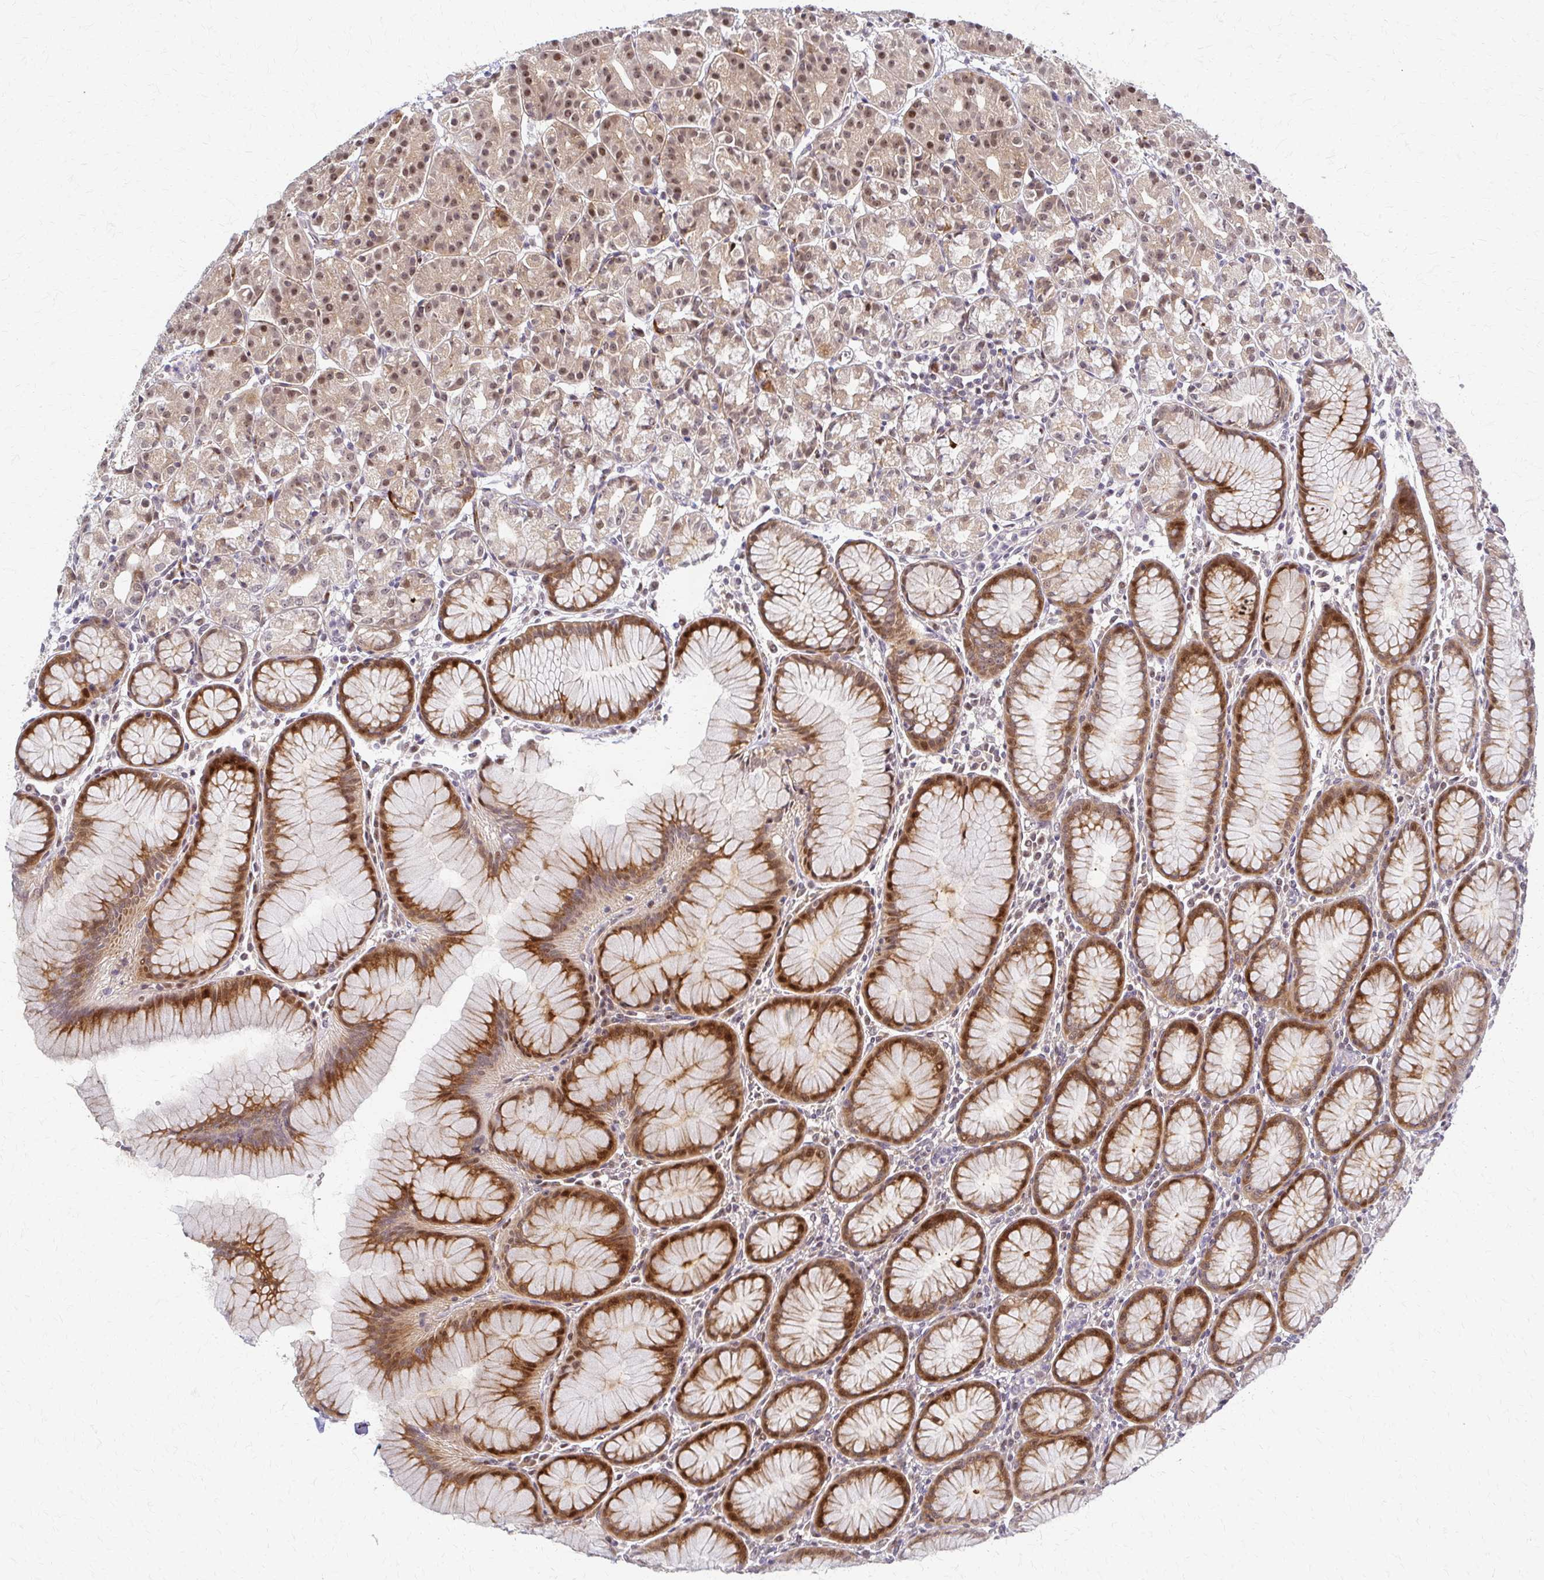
{"staining": {"intensity": "moderate", "quantity": ">75%", "location": "cytoplasmic/membranous,nuclear"}, "tissue": "stomach", "cell_type": "Glandular cells", "image_type": "normal", "snomed": [{"axis": "morphology", "description": "Normal tissue, NOS"}, {"axis": "topography", "description": "Stomach"}], "caption": "The micrograph reveals a brown stain indicating the presence of a protein in the cytoplasmic/membranous,nuclear of glandular cells in stomach.", "gene": "PSMD7", "patient": {"sex": "female", "age": 57}}